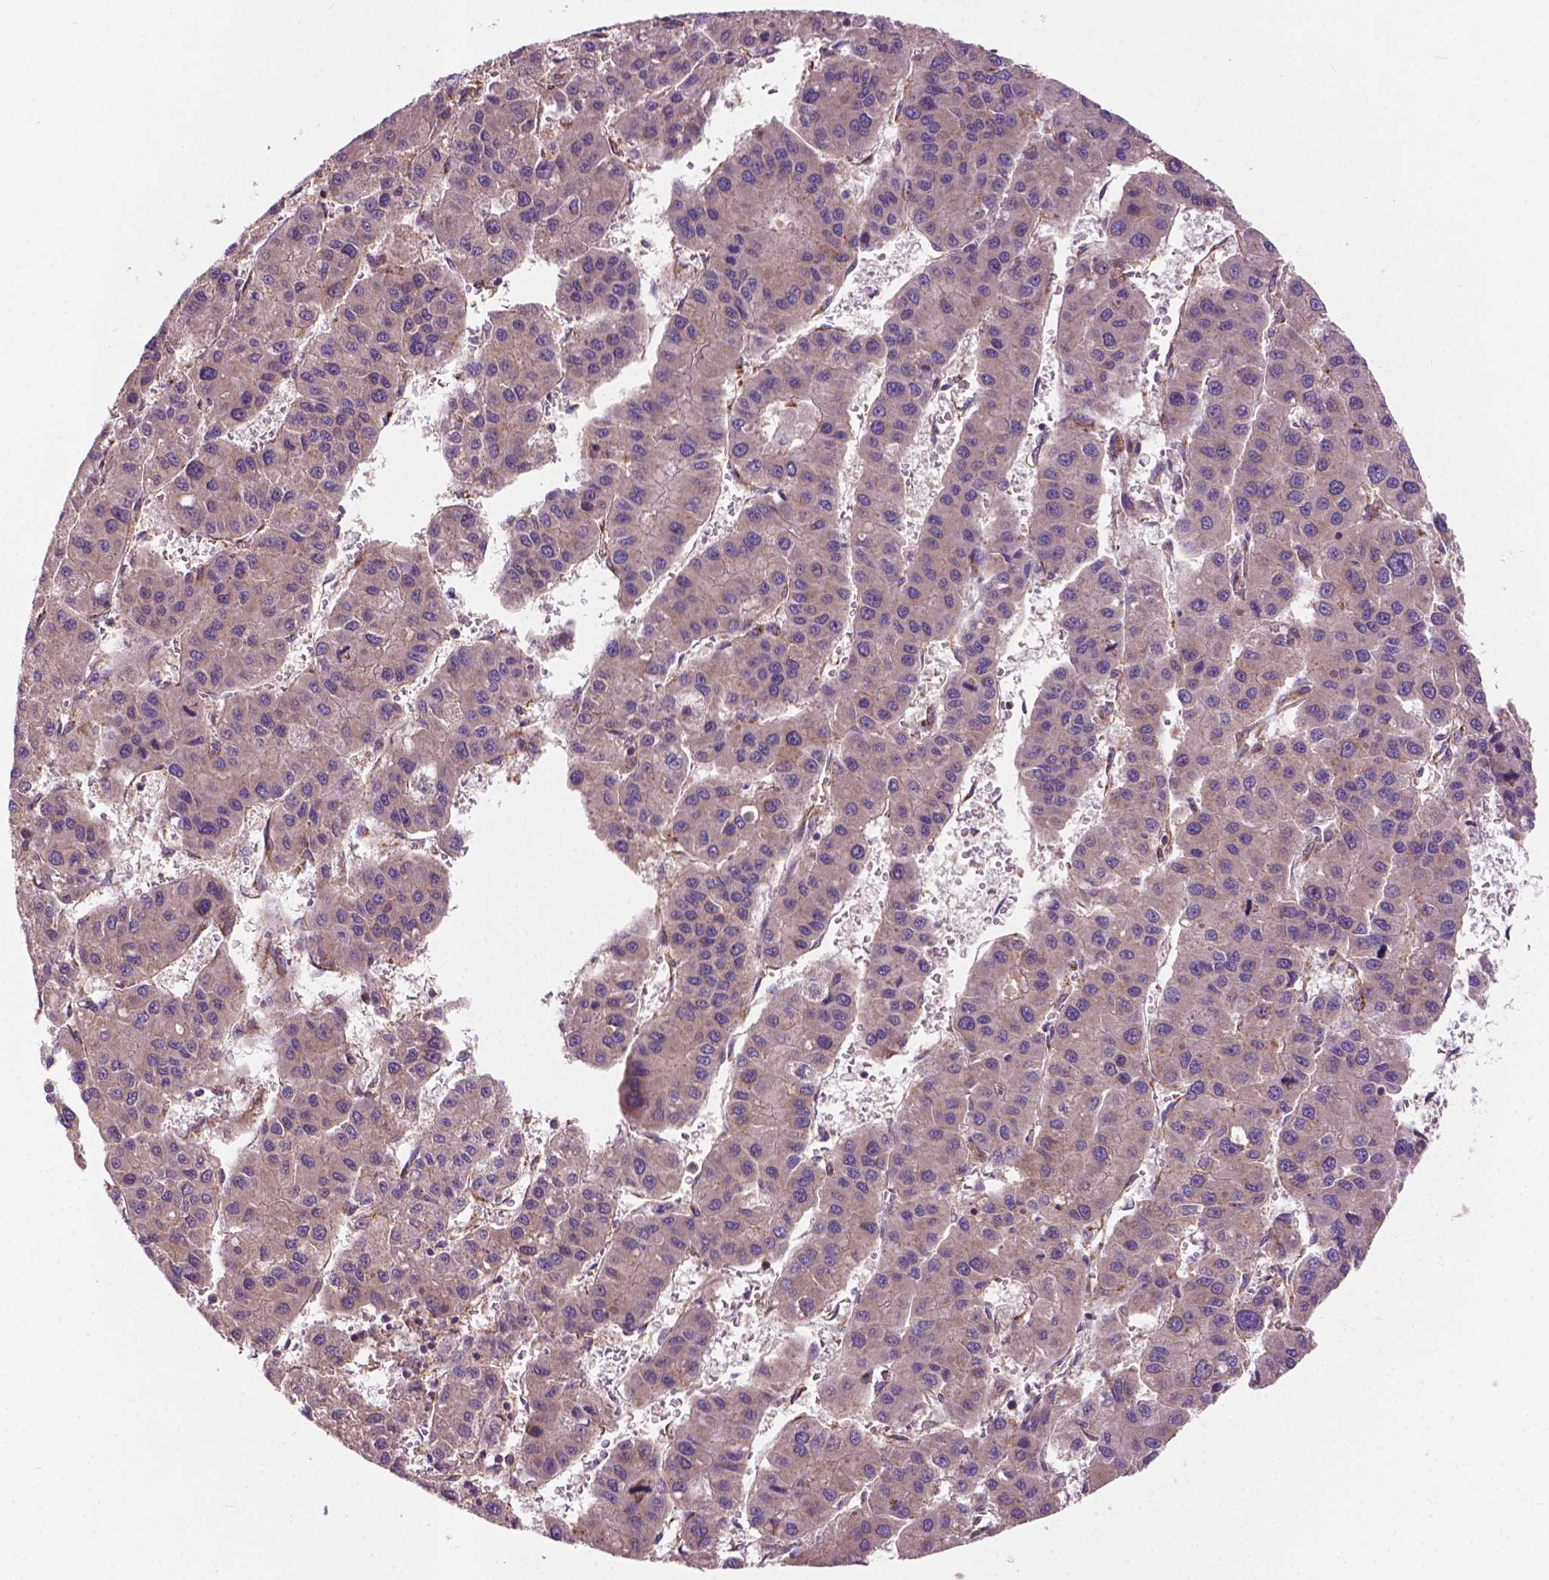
{"staining": {"intensity": "negative", "quantity": "none", "location": "none"}, "tissue": "liver cancer", "cell_type": "Tumor cells", "image_type": "cancer", "snomed": [{"axis": "morphology", "description": "Carcinoma, Hepatocellular, NOS"}, {"axis": "topography", "description": "Liver"}], "caption": "Immunohistochemistry (IHC) photomicrograph of neoplastic tissue: human liver cancer (hepatocellular carcinoma) stained with DAB (3,3'-diaminobenzidine) shows no significant protein expression in tumor cells.", "gene": "MZT1", "patient": {"sex": "male", "age": 73}}